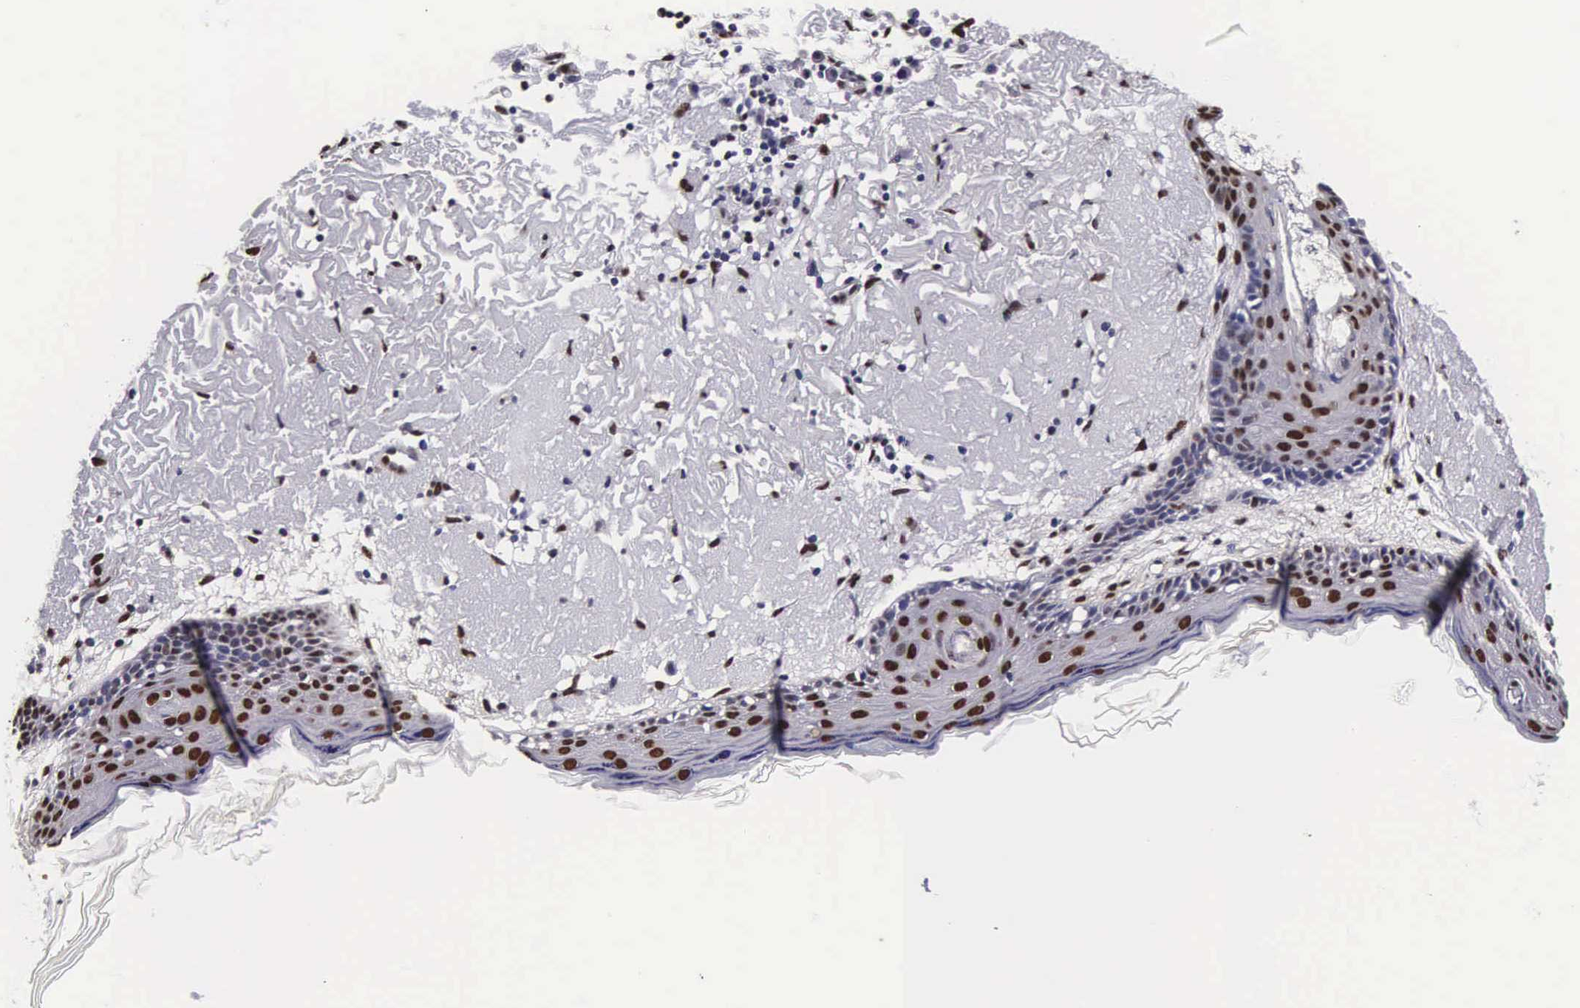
{"staining": {"intensity": "strong", "quantity": ">75%", "location": "nuclear"}, "tissue": "skin", "cell_type": "Fibroblasts", "image_type": "normal", "snomed": [{"axis": "morphology", "description": "Normal tissue, NOS"}, {"axis": "topography", "description": "Skin"}], "caption": "The histopathology image shows a brown stain indicating the presence of a protein in the nuclear of fibroblasts in skin. The protein is shown in brown color, while the nuclei are stained blue.", "gene": "BCL2L2", "patient": {"sex": "female", "age": 90}}